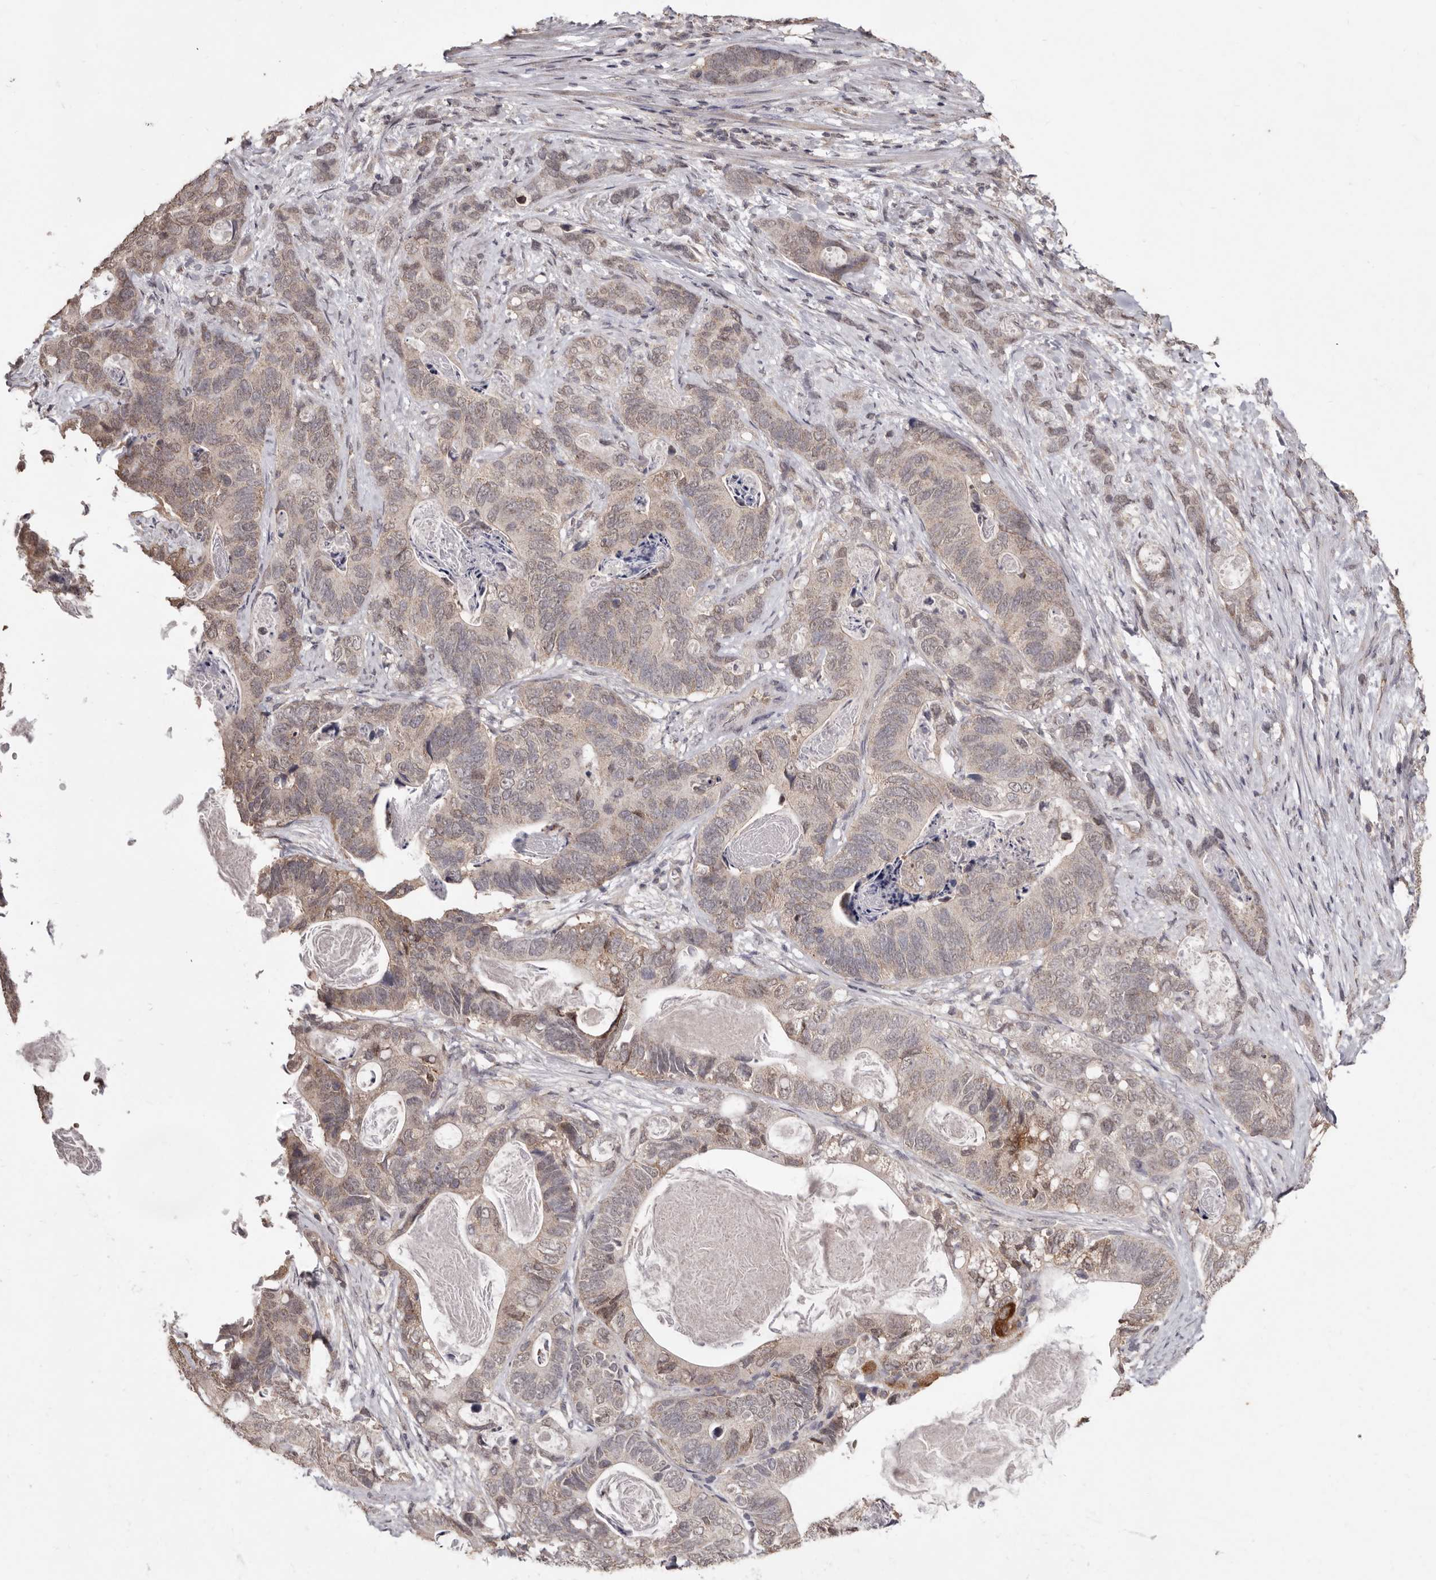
{"staining": {"intensity": "weak", "quantity": ">75%", "location": "cytoplasmic/membranous,nuclear"}, "tissue": "stomach cancer", "cell_type": "Tumor cells", "image_type": "cancer", "snomed": [{"axis": "morphology", "description": "Normal tissue, NOS"}, {"axis": "morphology", "description": "Adenocarcinoma, NOS"}, {"axis": "topography", "description": "Stomach"}], "caption": "Protein staining demonstrates weak cytoplasmic/membranous and nuclear staining in about >75% of tumor cells in stomach cancer. The staining was performed using DAB to visualize the protein expression in brown, while the nuclei were stained in blue with hematoxylin (Magnification: 20x).", "gene": "LINGO2", "patient": {"sex": "female", "age": 89}}